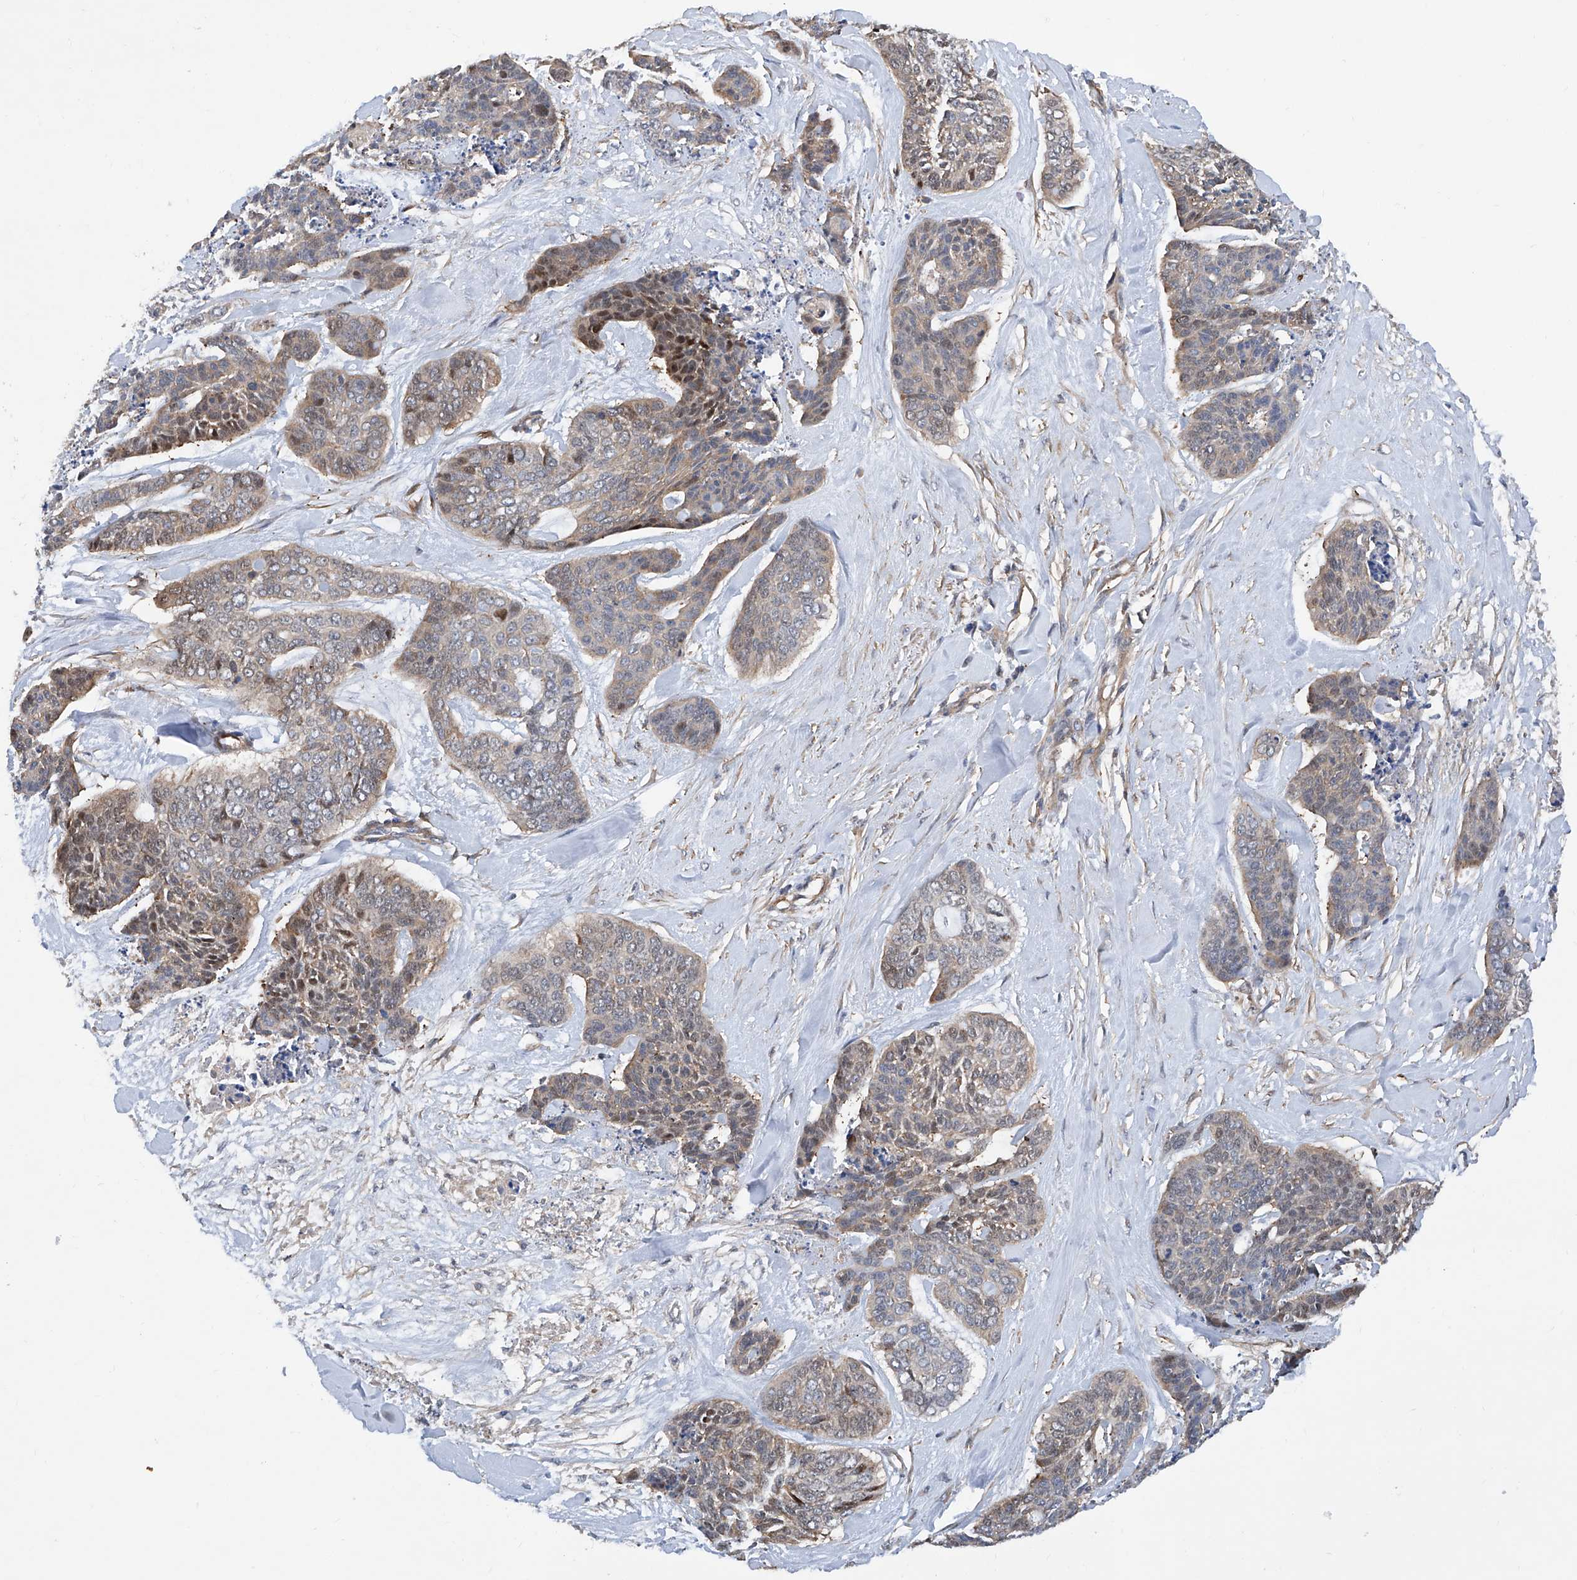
{"staining": {"intensity": "moderate", "quantity": "<25%", "location": "nuclear"}, "tissue": "skin cancer", "cell_type": "Tumor cells", "image_type": "cancer", "snomed": [{"axis": "morphology", "description": "Basal cell carcinoma"}, {"axis": "topography", "description": "Skin"}], "caption": "An immunohistochemistry (IHC) photomicrograph of neoplastic tissue is shown. Protein staining in brown labels moderate nuclear positivity in skin basal cell carcinoma within tumor cells.", "gene": "NT5C3A", "patient": {"sex": "female", "age": 64}}